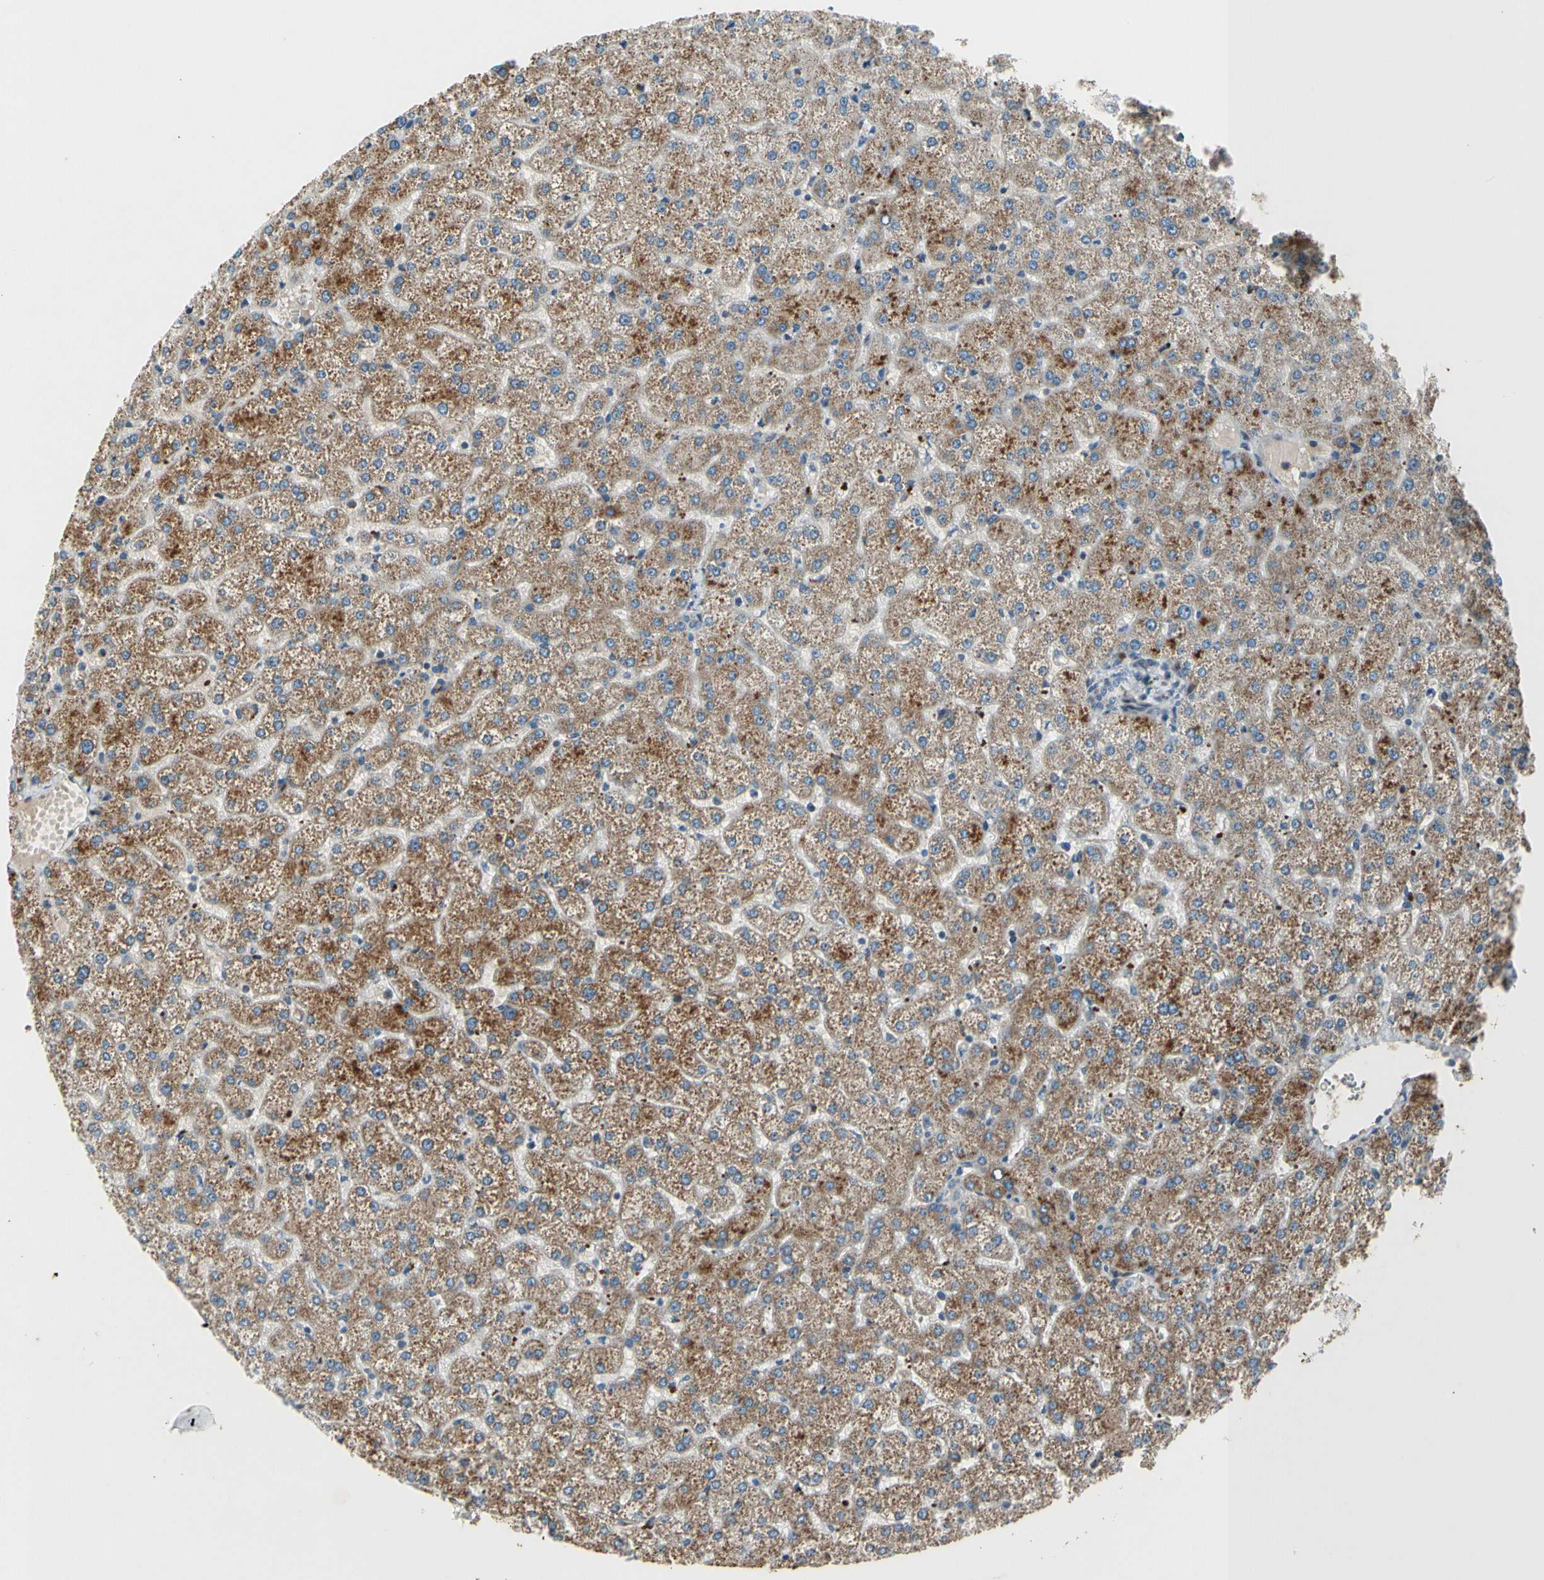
{"staining": {"intensity": "weak", "quantity": ">75%", "location": "cytoplasmic/membranous"}, "tissue": "liver", "cell_type": "Cholangiocytes", "image_type": "normal", "snomed": [{"axis": "morphology", "description": "Normal tissue, NOS"}, {"axis": "topography", "description": "Liver"}], "caption": "The immunohistochemical stain shows weak cytoplasmic/membranous positivity in cholangiocytes of benign liver. Using DAB (3,3'-diaminobenzidine) (brown) and hematoxylin (blue) stains, captured at high magnification using brightfield microscopy.", "gene": "NPHP3", "patient": {"sex": "female", "age": 32}}